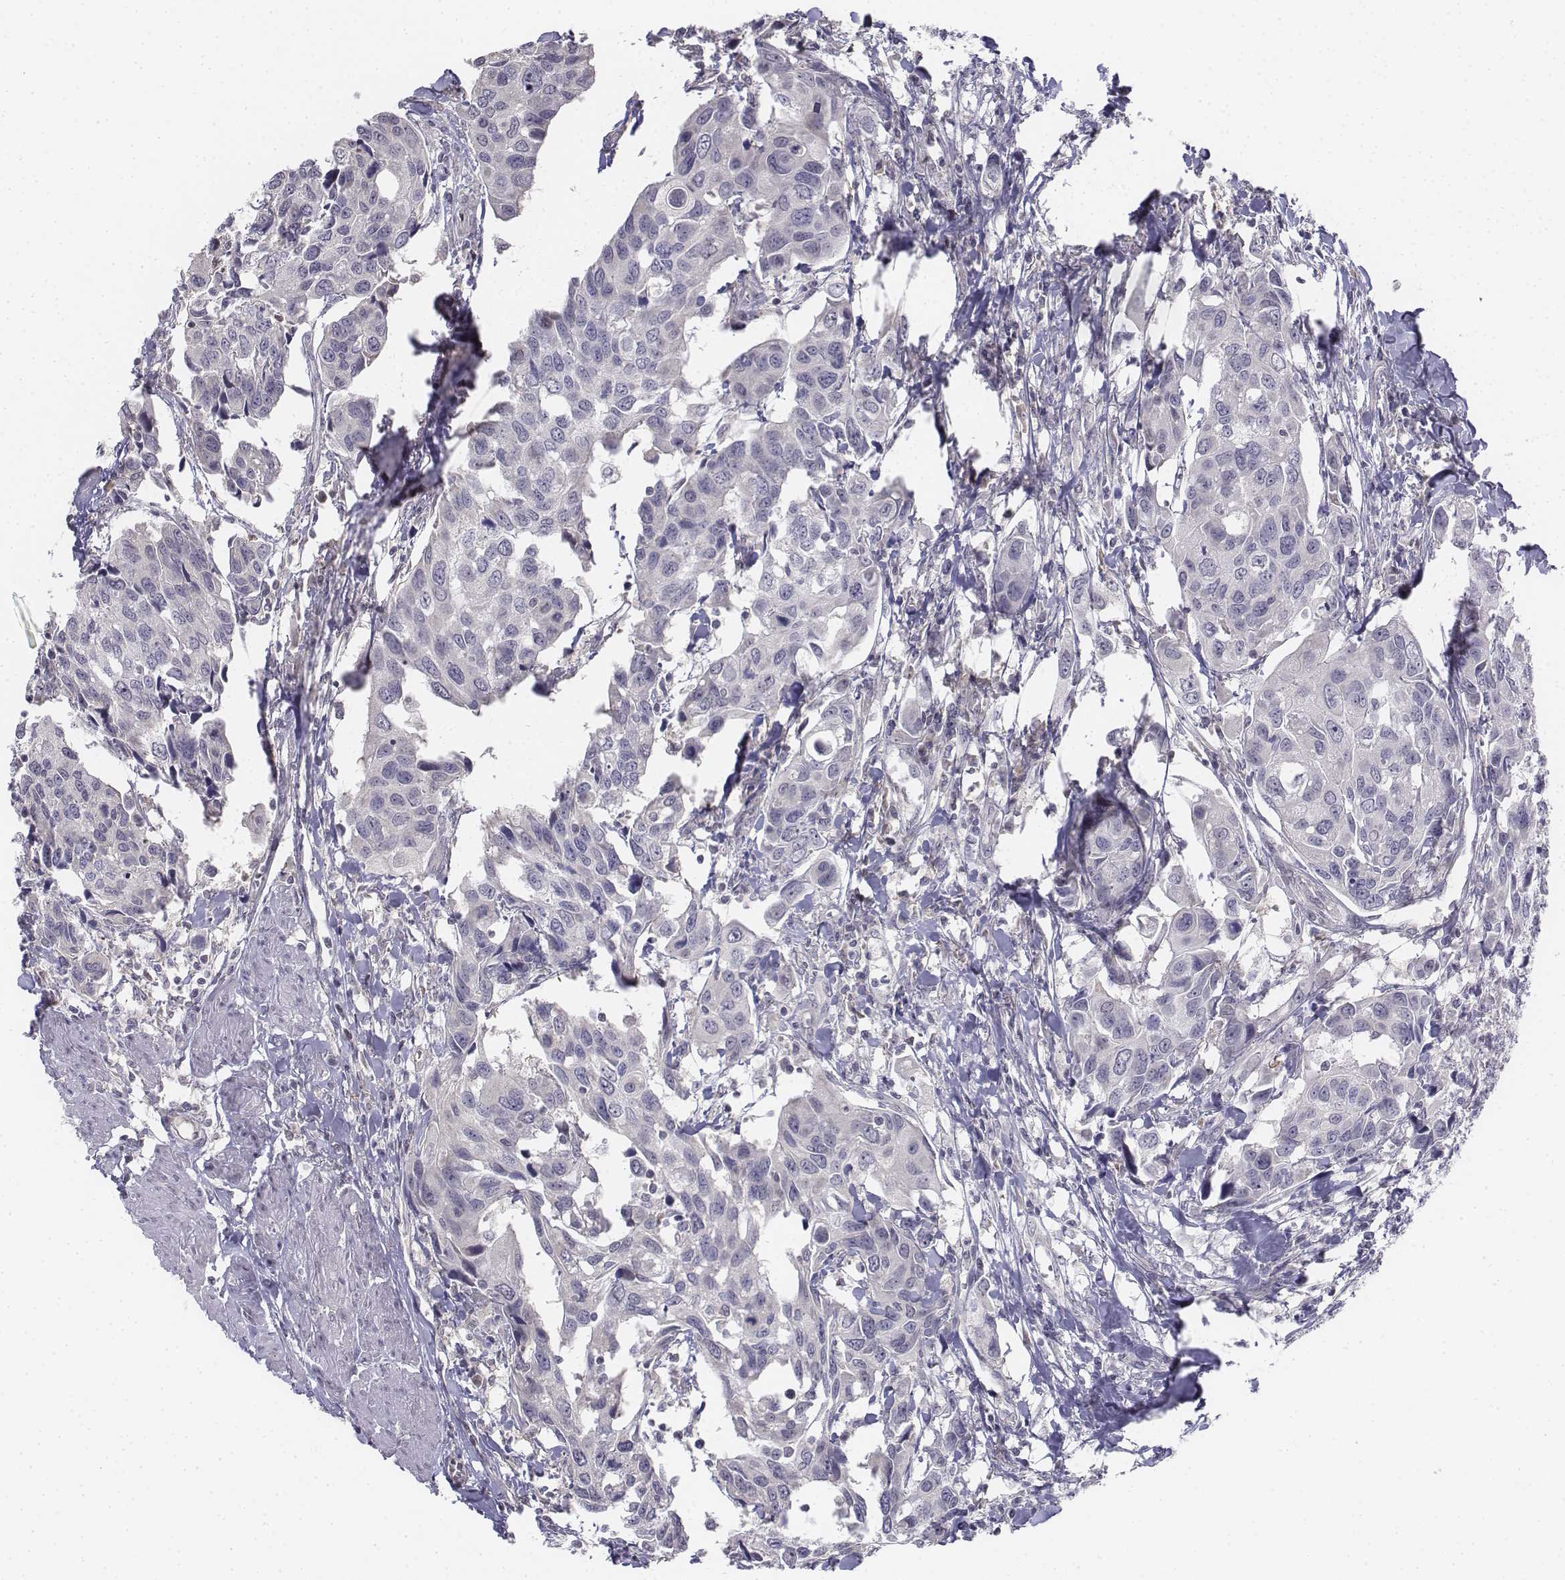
{"staining": {"intensity": "negative", "quantity": "none", "location": "none"}, "tissue": "urothelial cancer", "cell_type": "Tumor cells", "image_type": "cancer", "snomed": [{"axis": "morphology", "description": "Urothelial carcinoma, High grade"}, {"axis": "topography", "description": "Urinary bladder"}], "caption": "Human high-grade urothelial carcinoma stained for a protein using immunohistochemistry demonstrates no staining in tumor cells.", "gene": "PENK", "patient": {"sex": "male", "age": 60}}